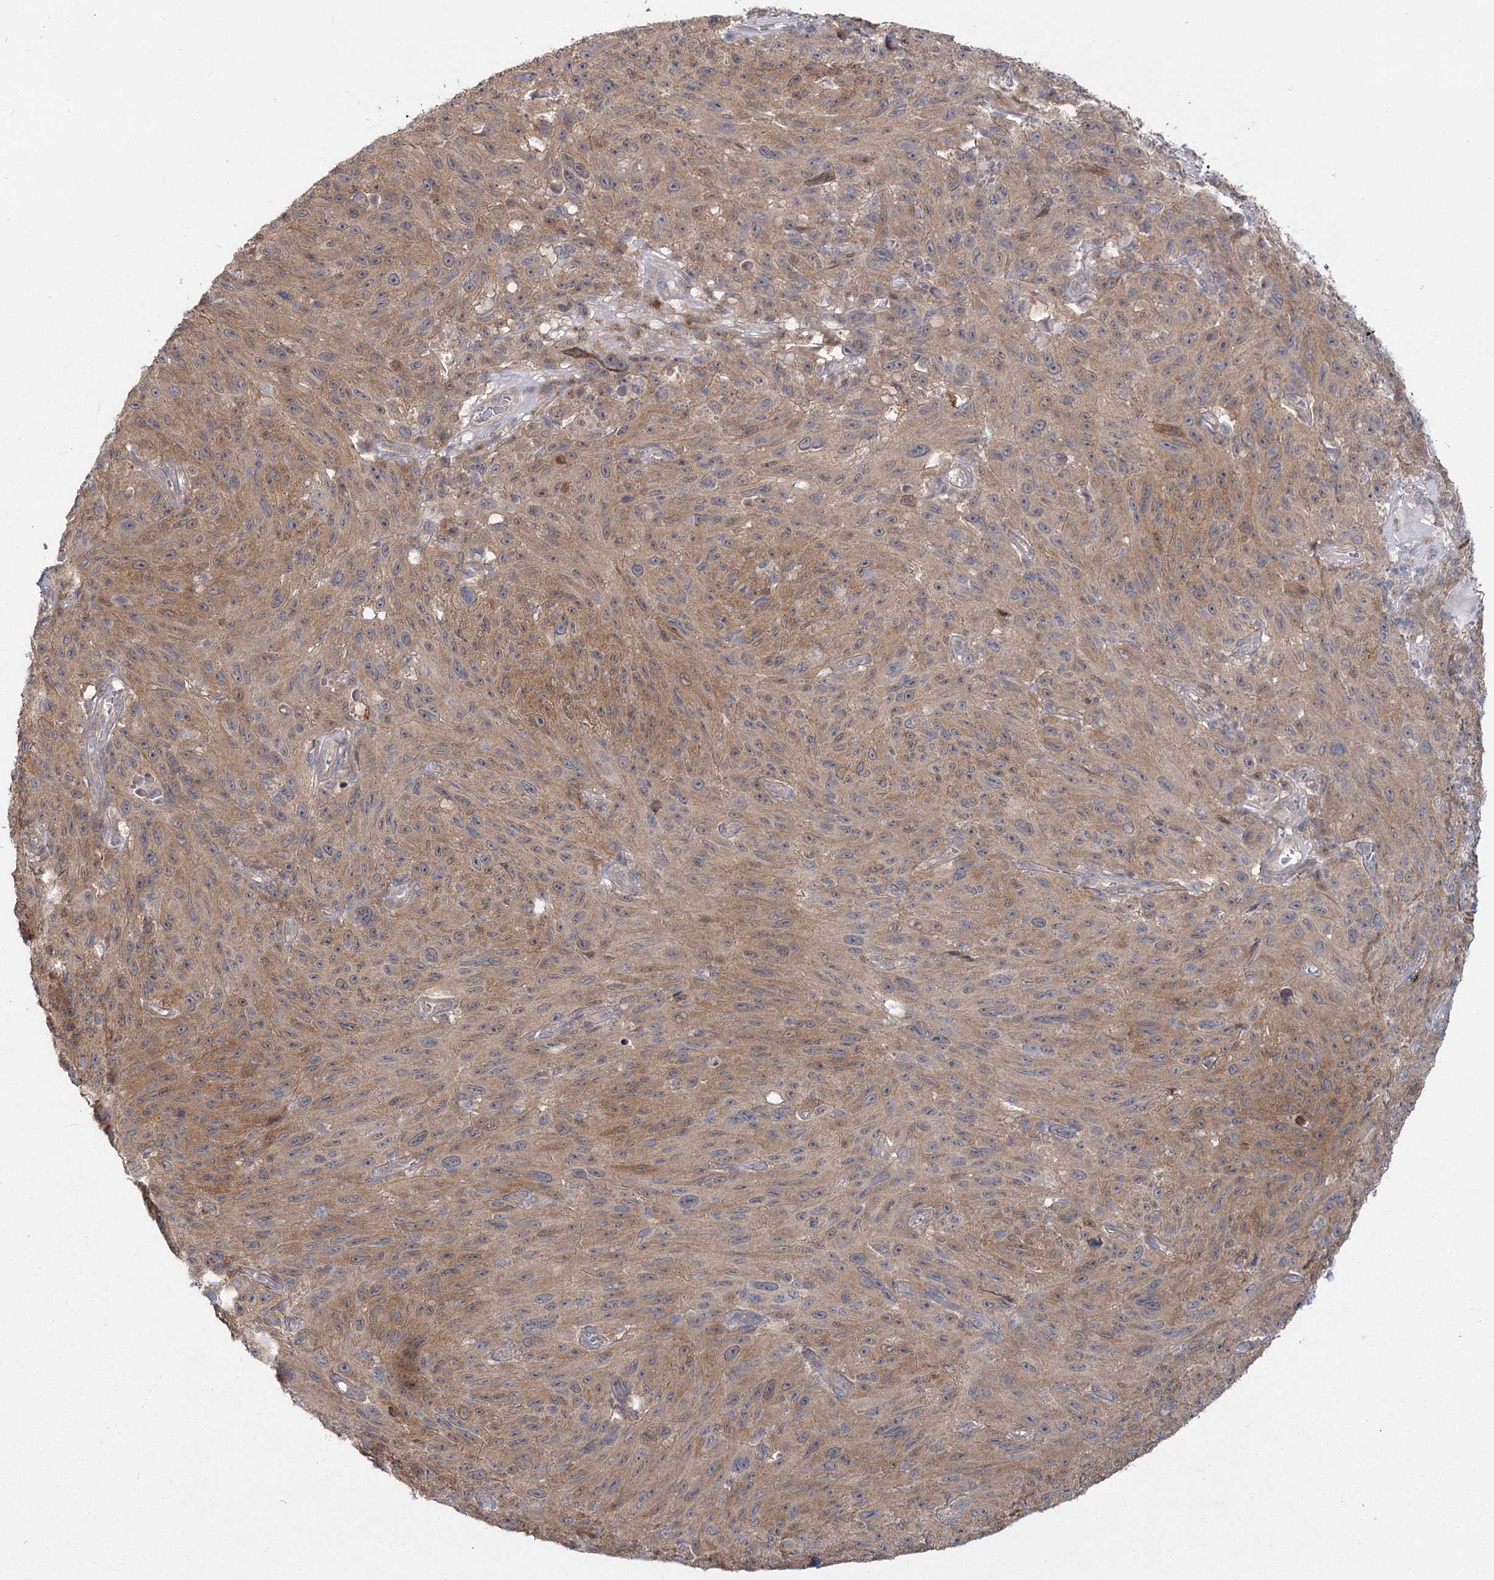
{"staining": {"intensity": "weak", "quantity": ">75%", "location": "cytoplasmic/membranous"}, "tissue": "melanoma", "cell_type": "Tumor cells", "image_type": "cancer", "snomed": [{"axis": "morphology", "description": "Malignant melanoma, NOS"}, {"axis": "topography", "description": "Skin"}], "caption": "Brown immunohistochemical staining in human malignant melanoma demonstrates weak cytoplasmic/membranous staining in about >75% of tumor cells.", "gene": "TBC1D9B", "patient": {"sex": "female", "age": 82}}